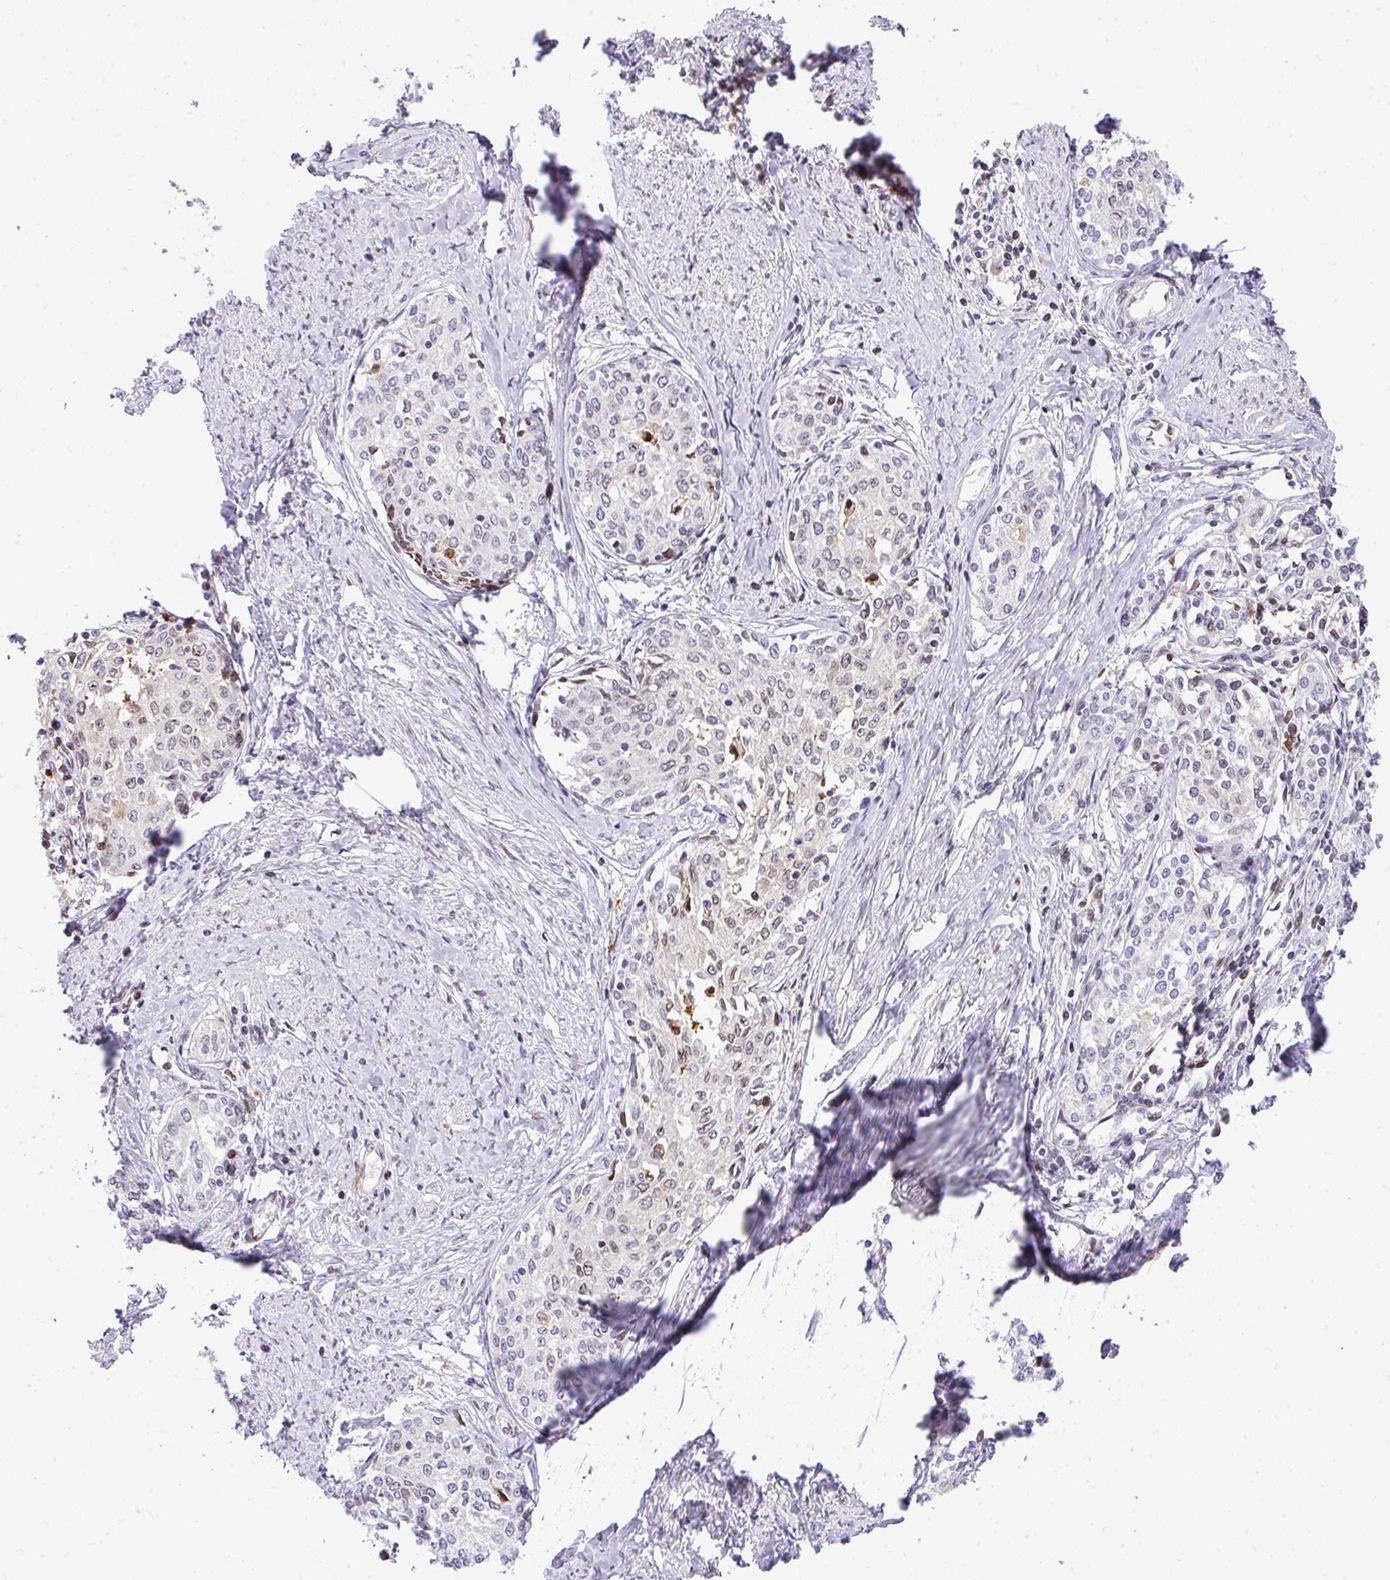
{"staining": {"intensity": "negative", "quantity": "none", "location": "none"}, "tissue": "cervical cancer", "cell_type": "Tumor cells", "image_type": "cancer", "snomed": [{"axis": "morphology", "description": "Squamous cell carcinoma, NOS"}, {"axis": "morphology", "description": "Adenocarcinoma, NOS"}, {"axis": "topography", "description": "Cervix"}], "caption": "Tumor cells are negative for brown protein staining in adenocarcinoma (cervical).", "gene": "PLK1", "patient": {"sex": "female", "age": 52}}